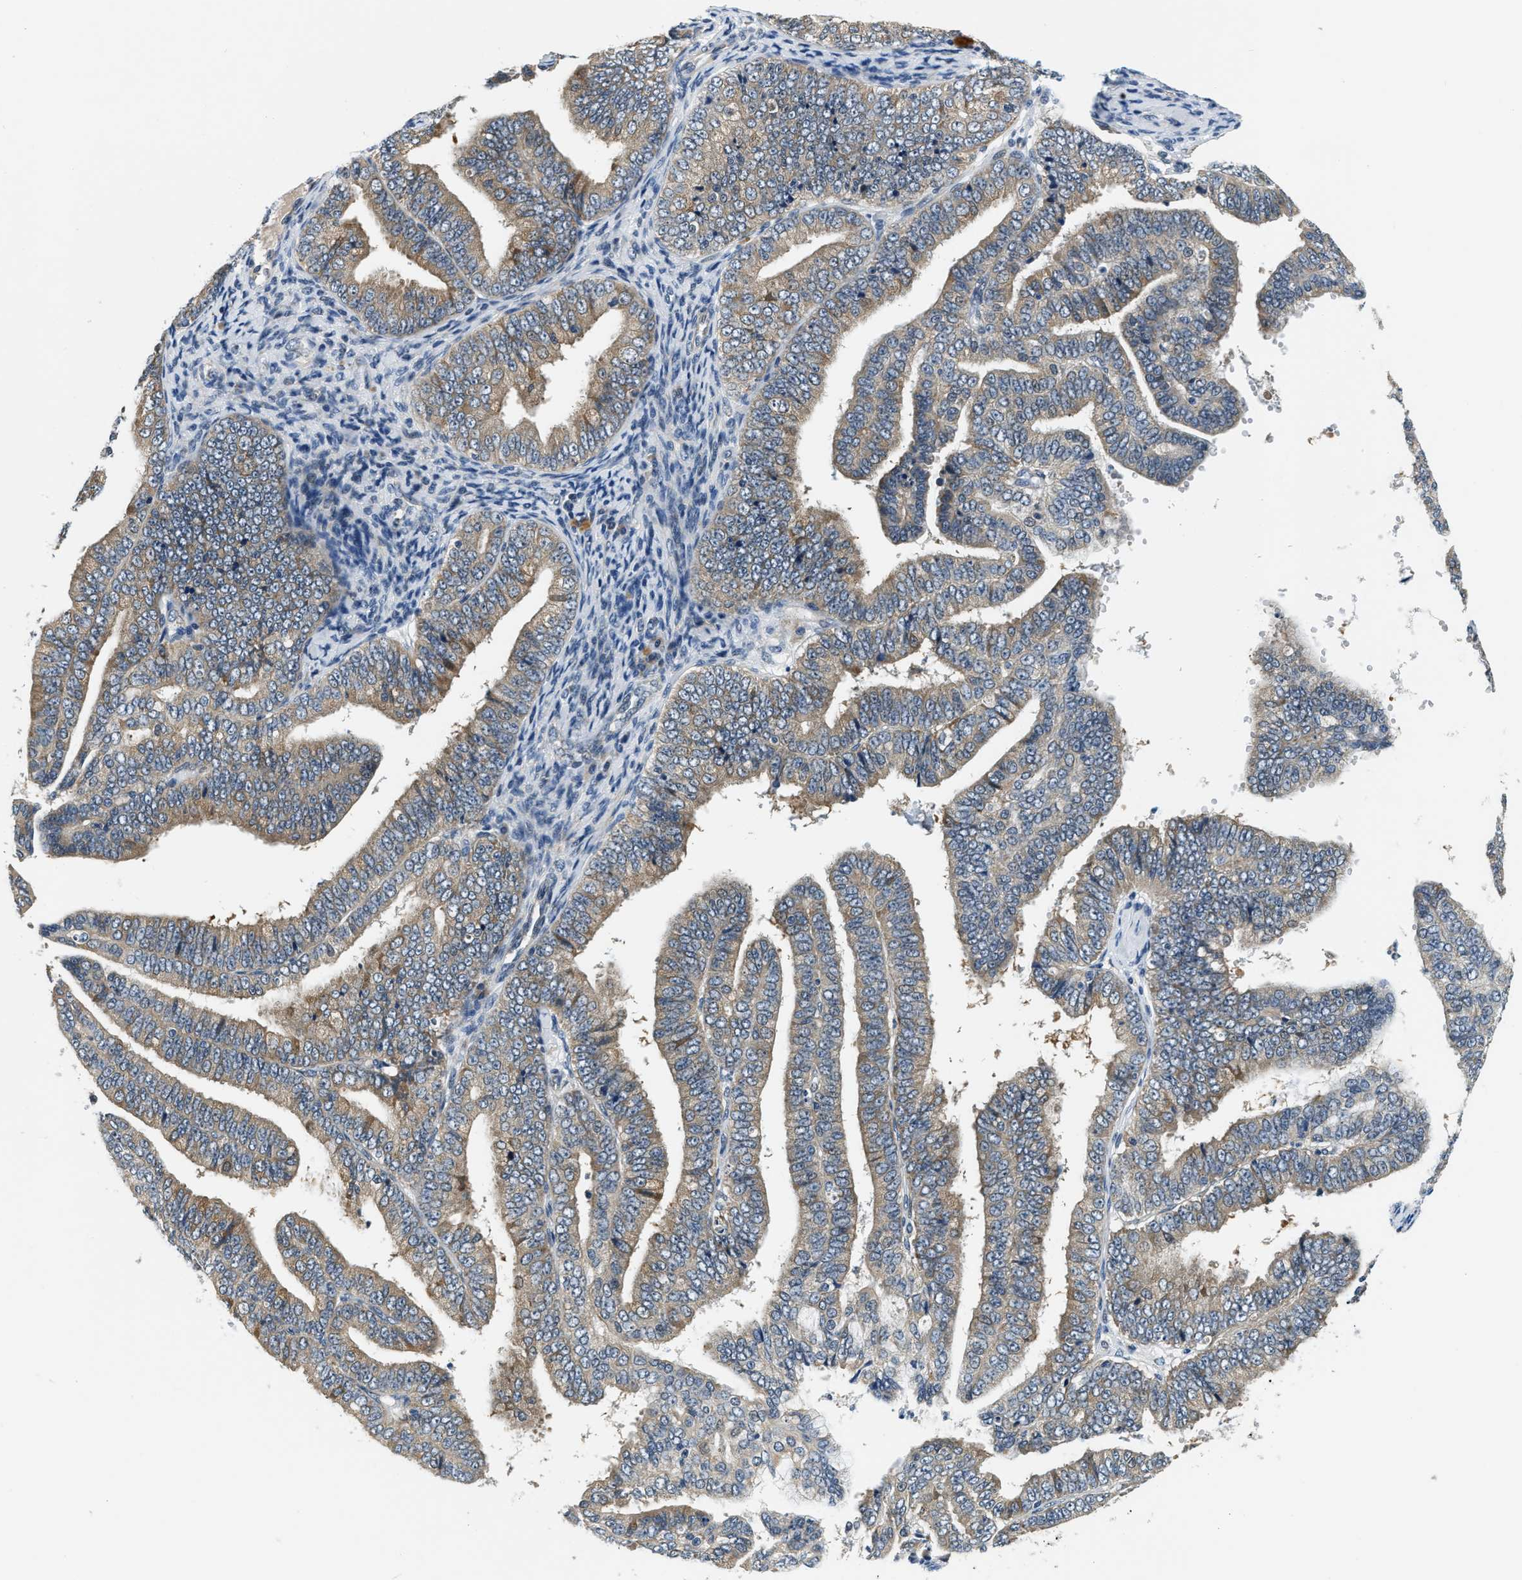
{"staining": {"intensity": "moderate", "quantity": ">75%", "location": "cytoplasmic/membranous"}, "tissue": "endometrial cancer", "cell_type": "Tumor cells", "image_type": "cancer", "snomed": [{"axis": "morphology", "description": "Adenocarcinoma, NOS"}, {"axis": "topography", "description": "Endometrium"}], "caption": "About >75% of tumor cells in human endometrial adenocarcinoma exhibit moderate cytoplasmic/membranous protein expression as visualized by brown immunohistochemical staining.", "gene": "YAE1", "patient": {"sex": "female", "age": 63}}